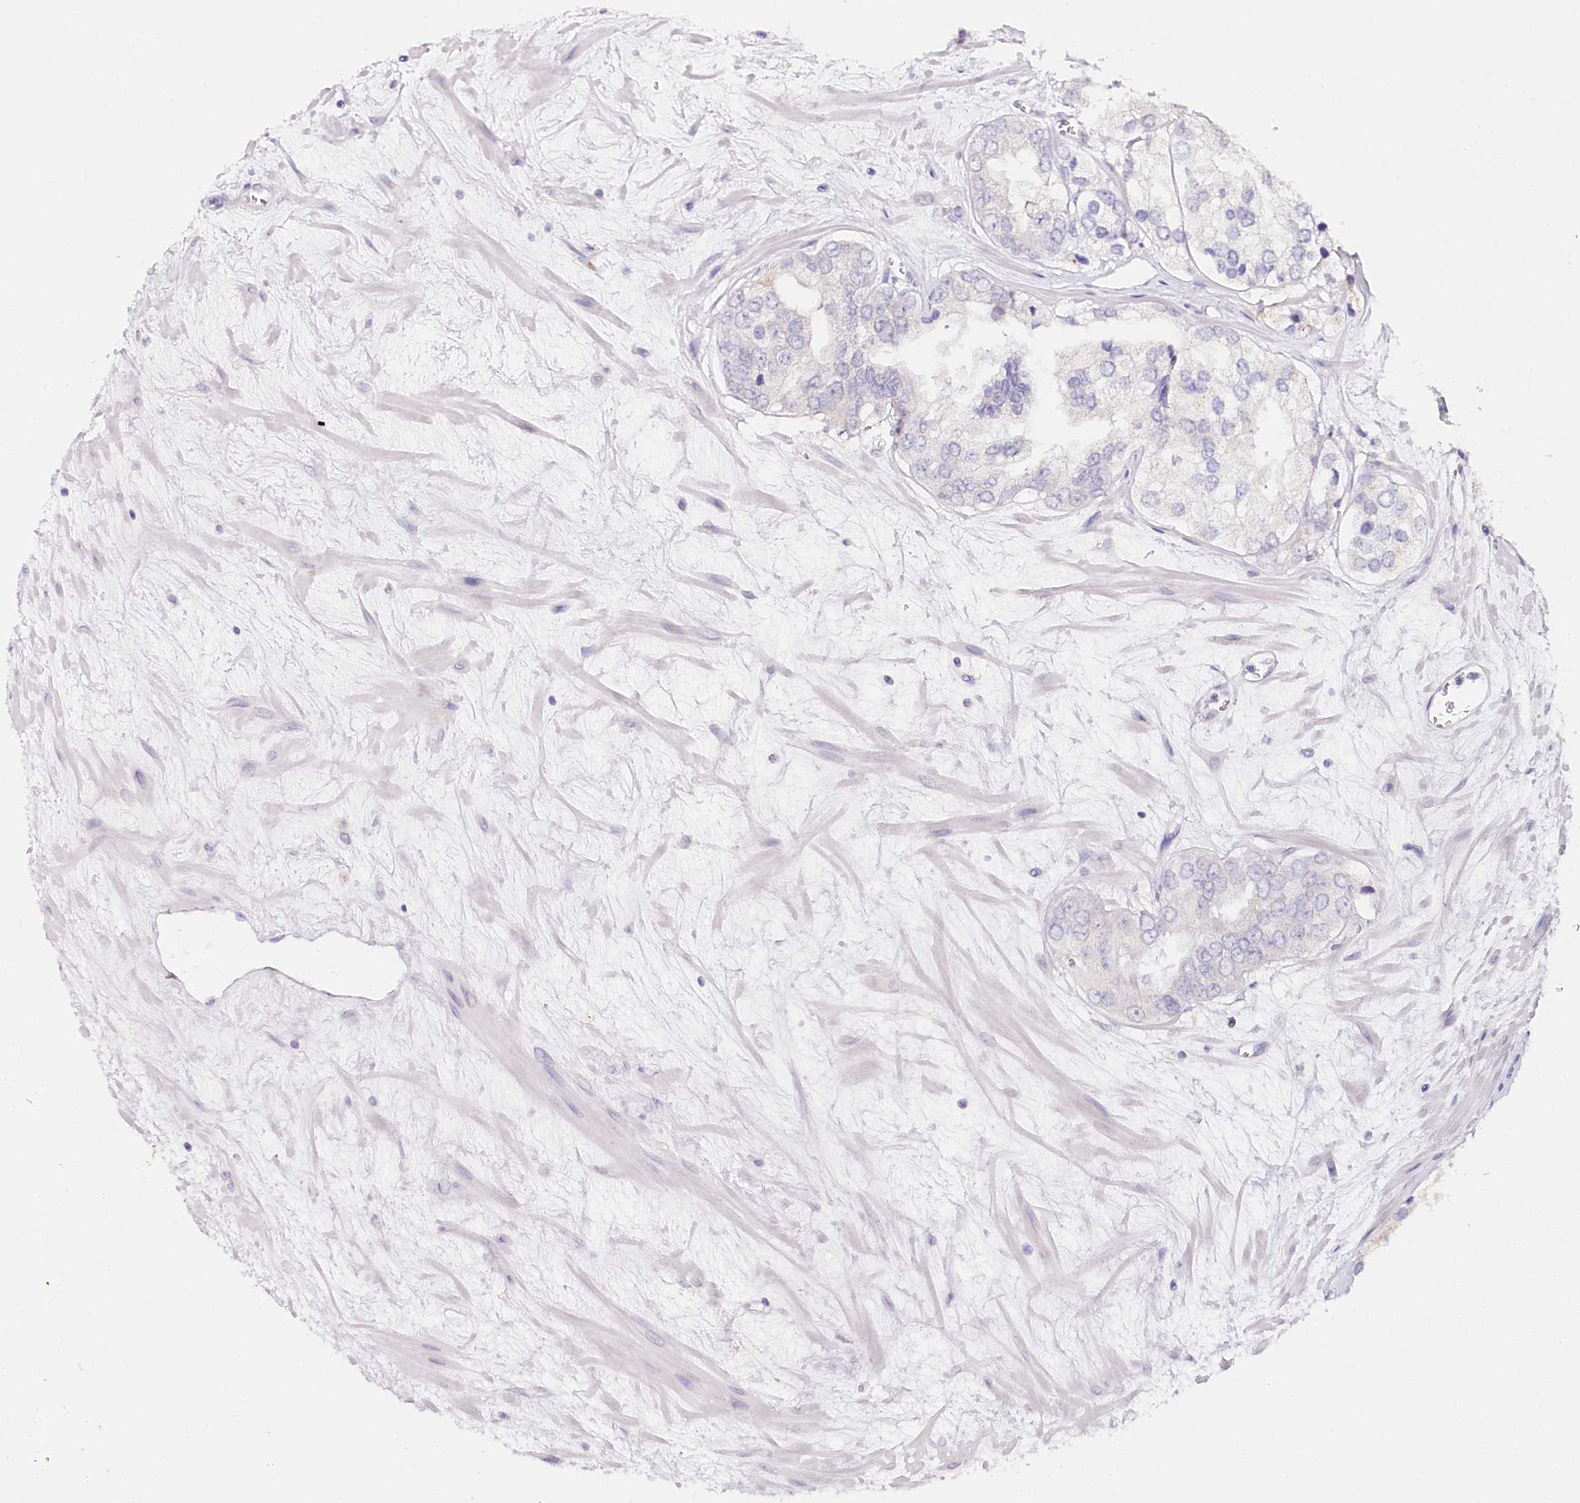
{"staining": {"intensity": "negative", "quantity": "none", "location": "none"}, "tissue": "prostate cancer", "cell_type": "Tumor cells", "image_type": "cancer", "snomed": [{"axis": "morphology", "description": "Adenocarcinoma, High grade"}, {"axis": "topography", "description": "Prostate"}], "caption": "DAB immunohistochemical staining of prostate cancer (adenocarcinoma (high-grade)) demonstrates no significant staining in tumor cells. (Brightfield microscopy of DAB (3,3'-diaminobenzidine) immunohistochemistry at high magnification).", "gene": "TP53", "patient": {"sex": "male", "age": 66}}